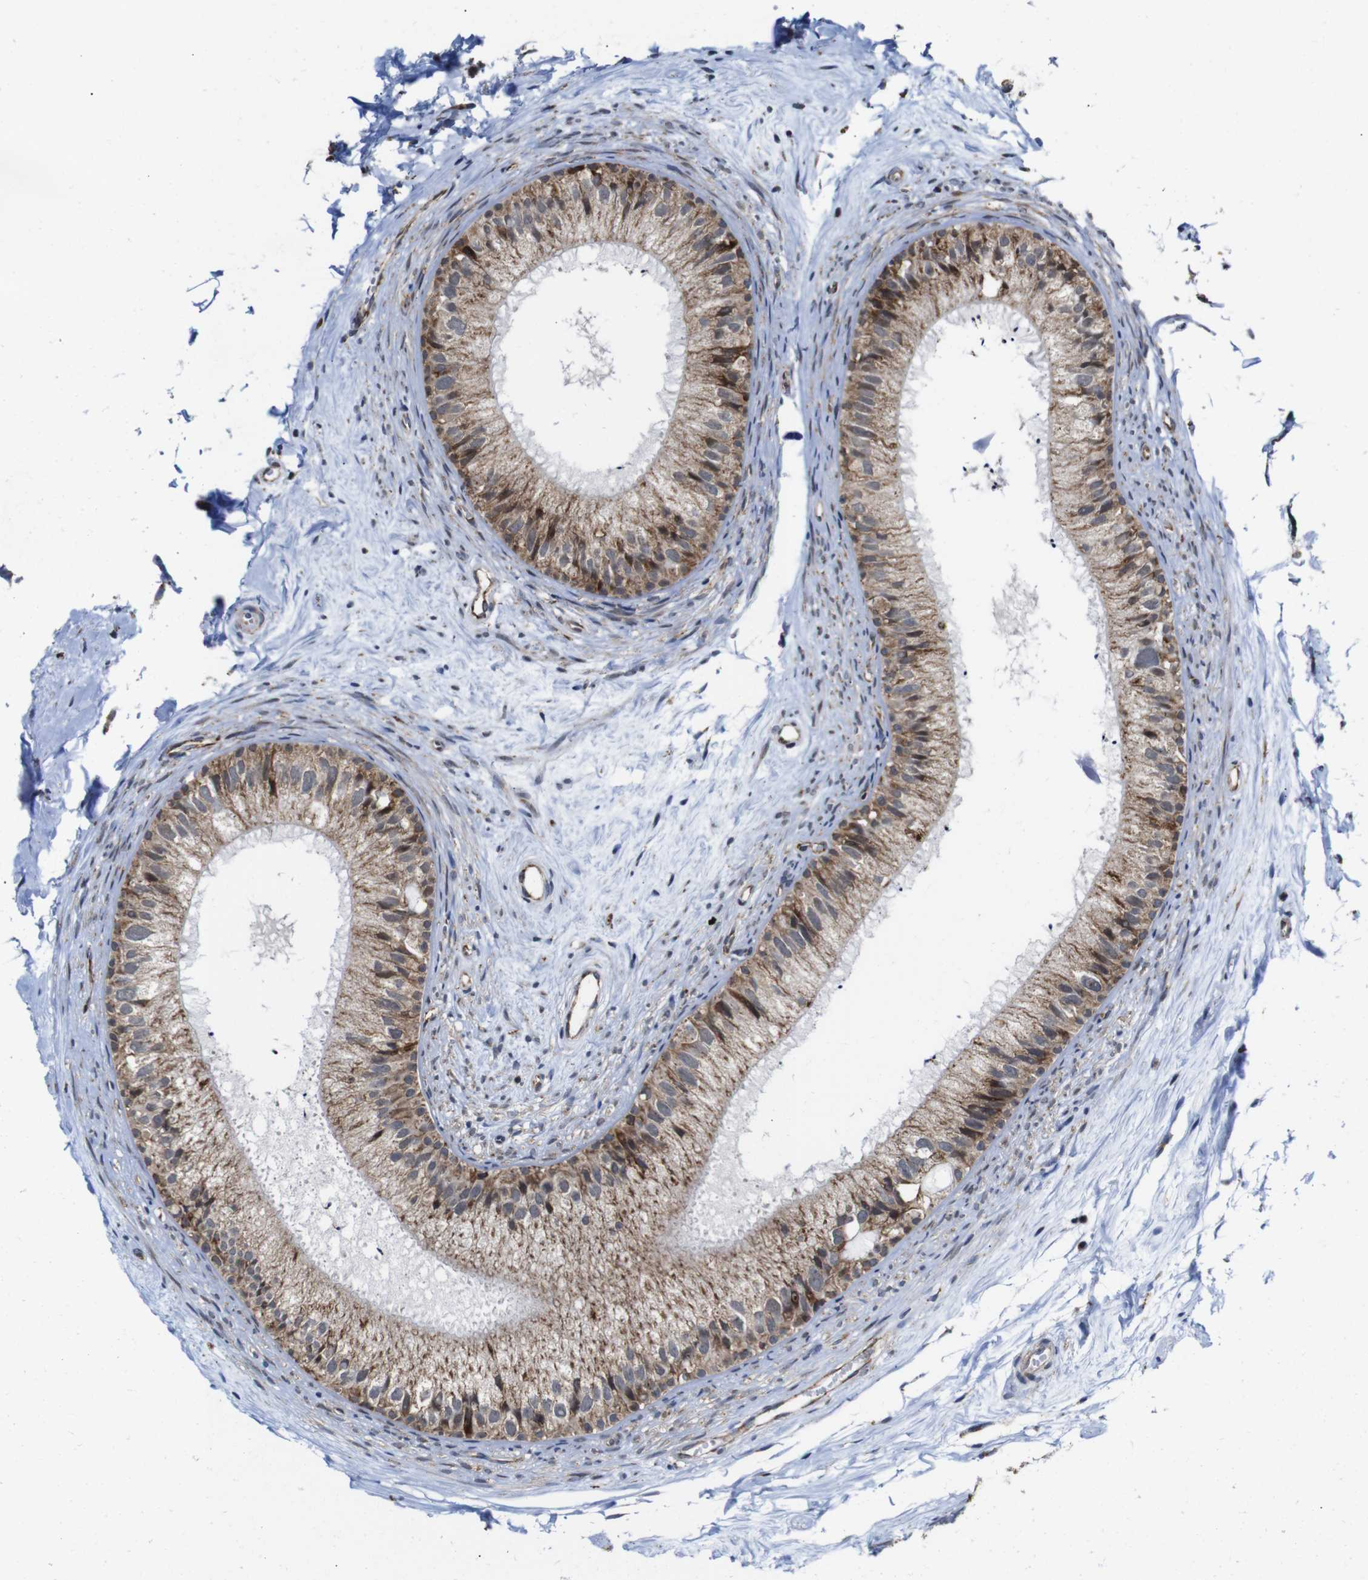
{"staining": {"intensity": "moderate", "quantity": ">75%", "location": "cytoplasmic/membranous"}, "tissue": "epididymis", "cell_type": "Glandular cells", "image_type": "normal", "snomed": [{"axis": "morphology", "description": "Normal tissue, NOS"}, {"axis": "topography", "description": "Epididymis"}], "caption": "The photomicrograph displays a brown stain indicating the presence of a protein in the cytoplasmic/membranous of glandular cells in epididymis.", "gene": "C17orf80", "patient": {"sex": "male", "age": 56}}